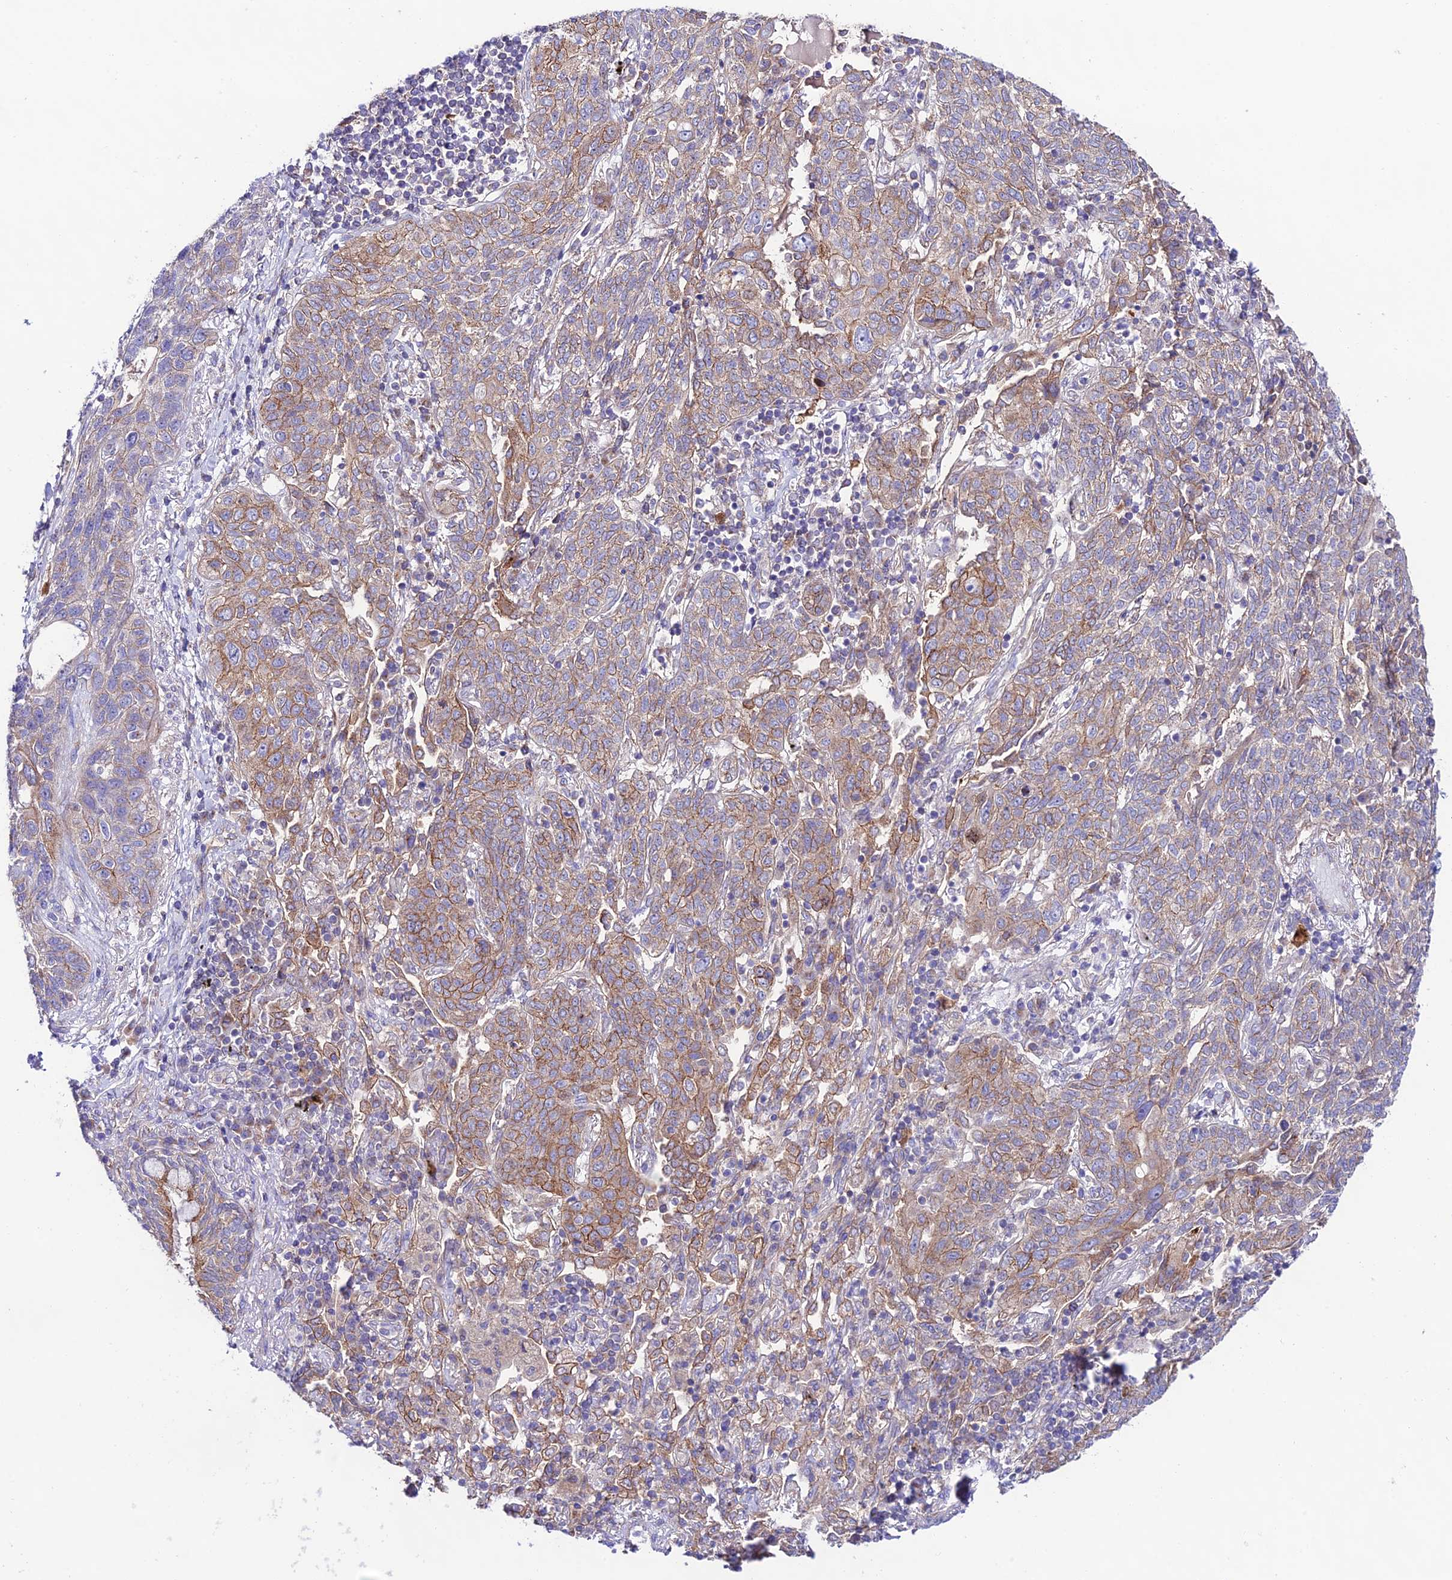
{"staining": {"intensity": "moderate", "quantity": "25%-75%", "location": "cytoplasmic/membranous"}, "tissue": "lung cancer", "cell_type": "Tumor cells", "image_type": "cancer", "snomed": [{"axis": "morphology", "description": "Squamous cell carcinoma, NOS"}, {"axis": "topography", "description": "Lung"}], "caption": "Lung cancer (squamous cell carcinoma) stained with DAB immunohistochemistry displays medium levels of moderate cytoplasmic/membranous staining in approximately 25%-75% of tumor cells.", "gene": "LACTB2", "patient": {"sex": "female", "age": 70}}